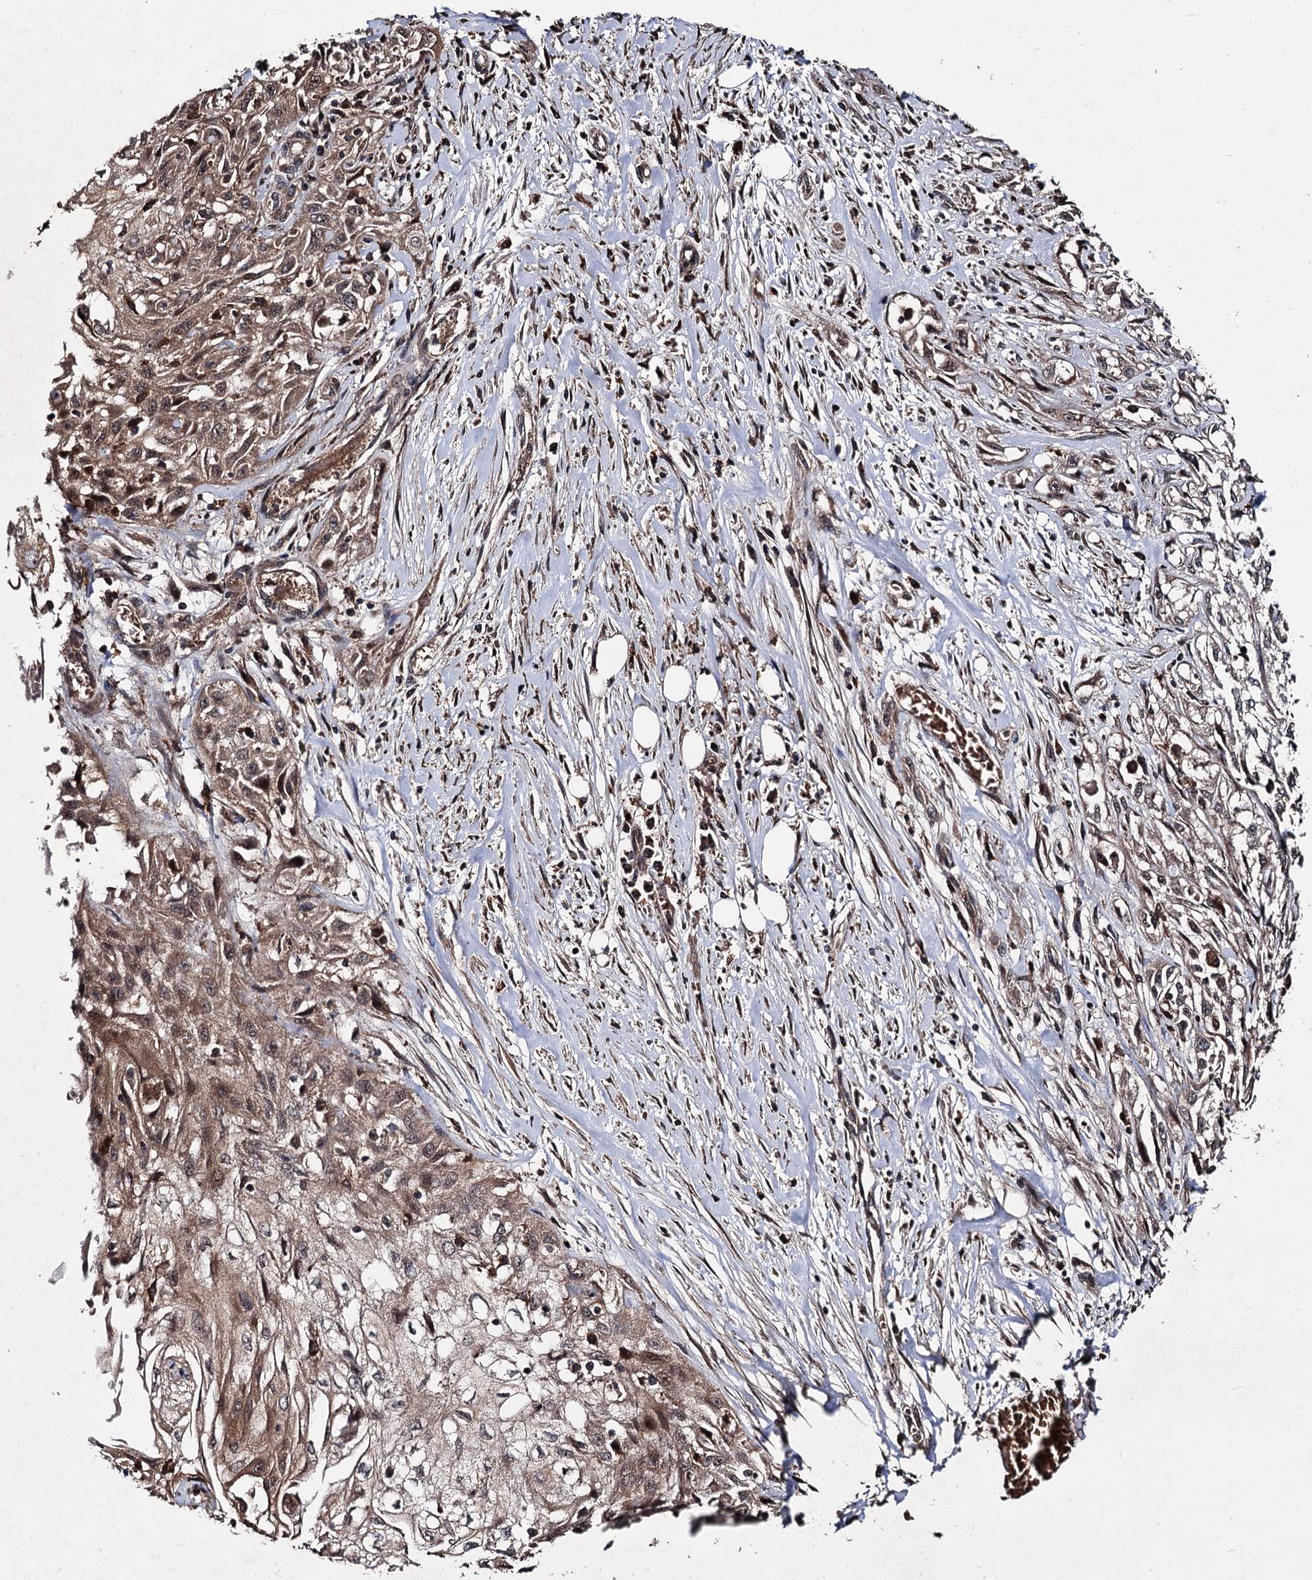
{"staining": {"intensity": "weak", "quantity": ">75%", "location": "cytoplasmic/membranous"}, "tissue": "skin cancer", "cell_type": "Tumor cells", "image_type": "cancer", "snomed": [{"axis": "morphology", "description": "Squamous cell carcinoma, NOS"}, {"axis": "morphology", "description": "Squamous cell carcinoma, metastatic, NOS"}, {"axis": "topography", "description": "Skin"}, {"axis": "topography", "description": "Lymph node"}], "caption": "High-power microscopy captured an immunohistochemistry image of skin cancer, revealing weak cytoplasmic/membranous staining in about >75% of tumor cells. (Brightfield microscopy of DAB IHC at high magnification).", "gene": "BCL2L2", "patient": {"sex": "male", "age": 75}}